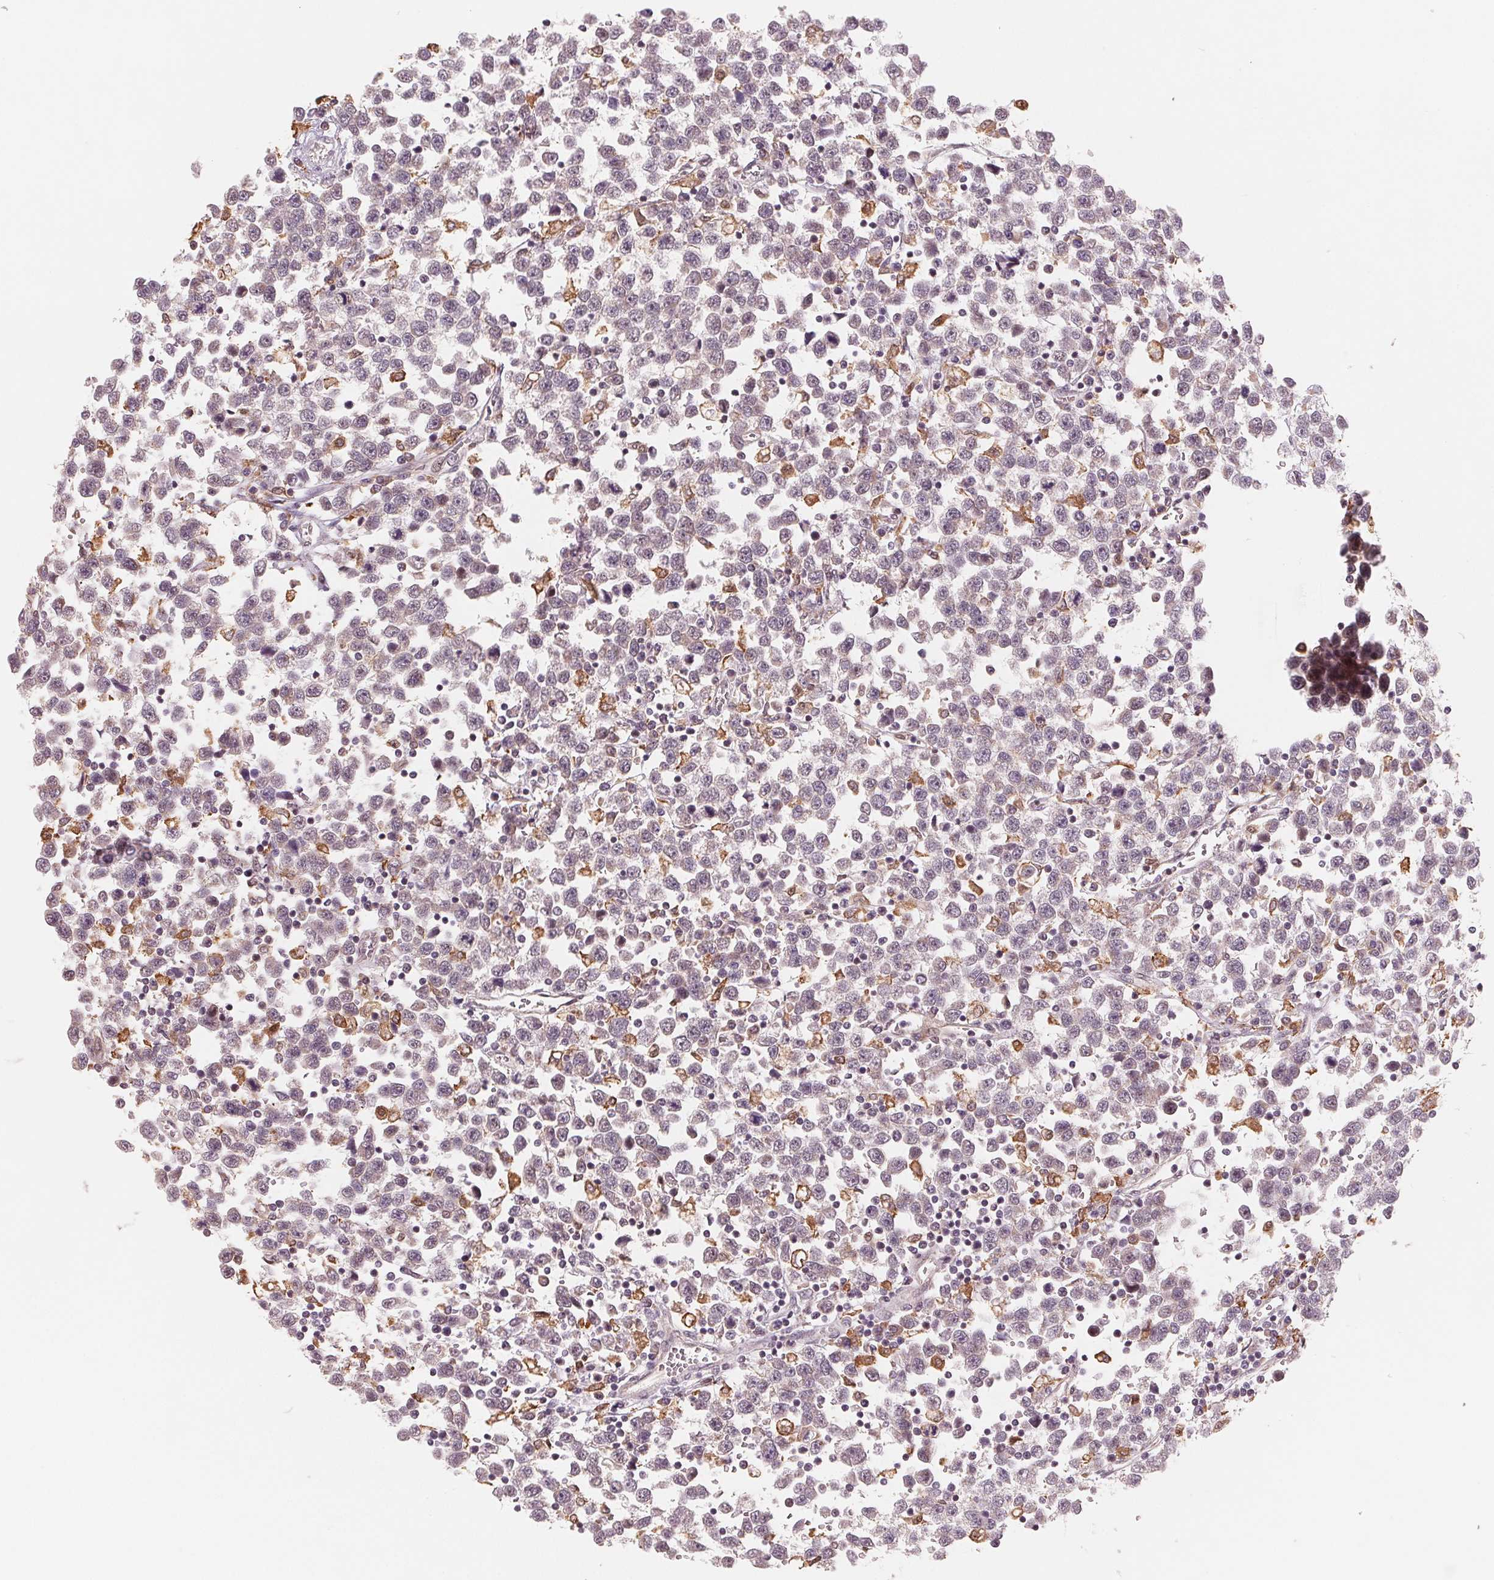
{"staining": {"intensity": "negative", "quantity": "none", "location": "none"}, "tissue": "testis cancer", "cell_type": "Tumor cells", "image_type": "cancer", "snomed": [{"axis": "morphology", "description": "Seminoma, NOS"}, {"axis": "topography", "description": "Testis"}], "caption": "High power microscopy histopathology image of an immunohistochemistry photomicrograph of testis cancer, revealing no significant staining in tumor cells.", "gene": "IL9R", "patient": {"sex": "male", "age": 34}}